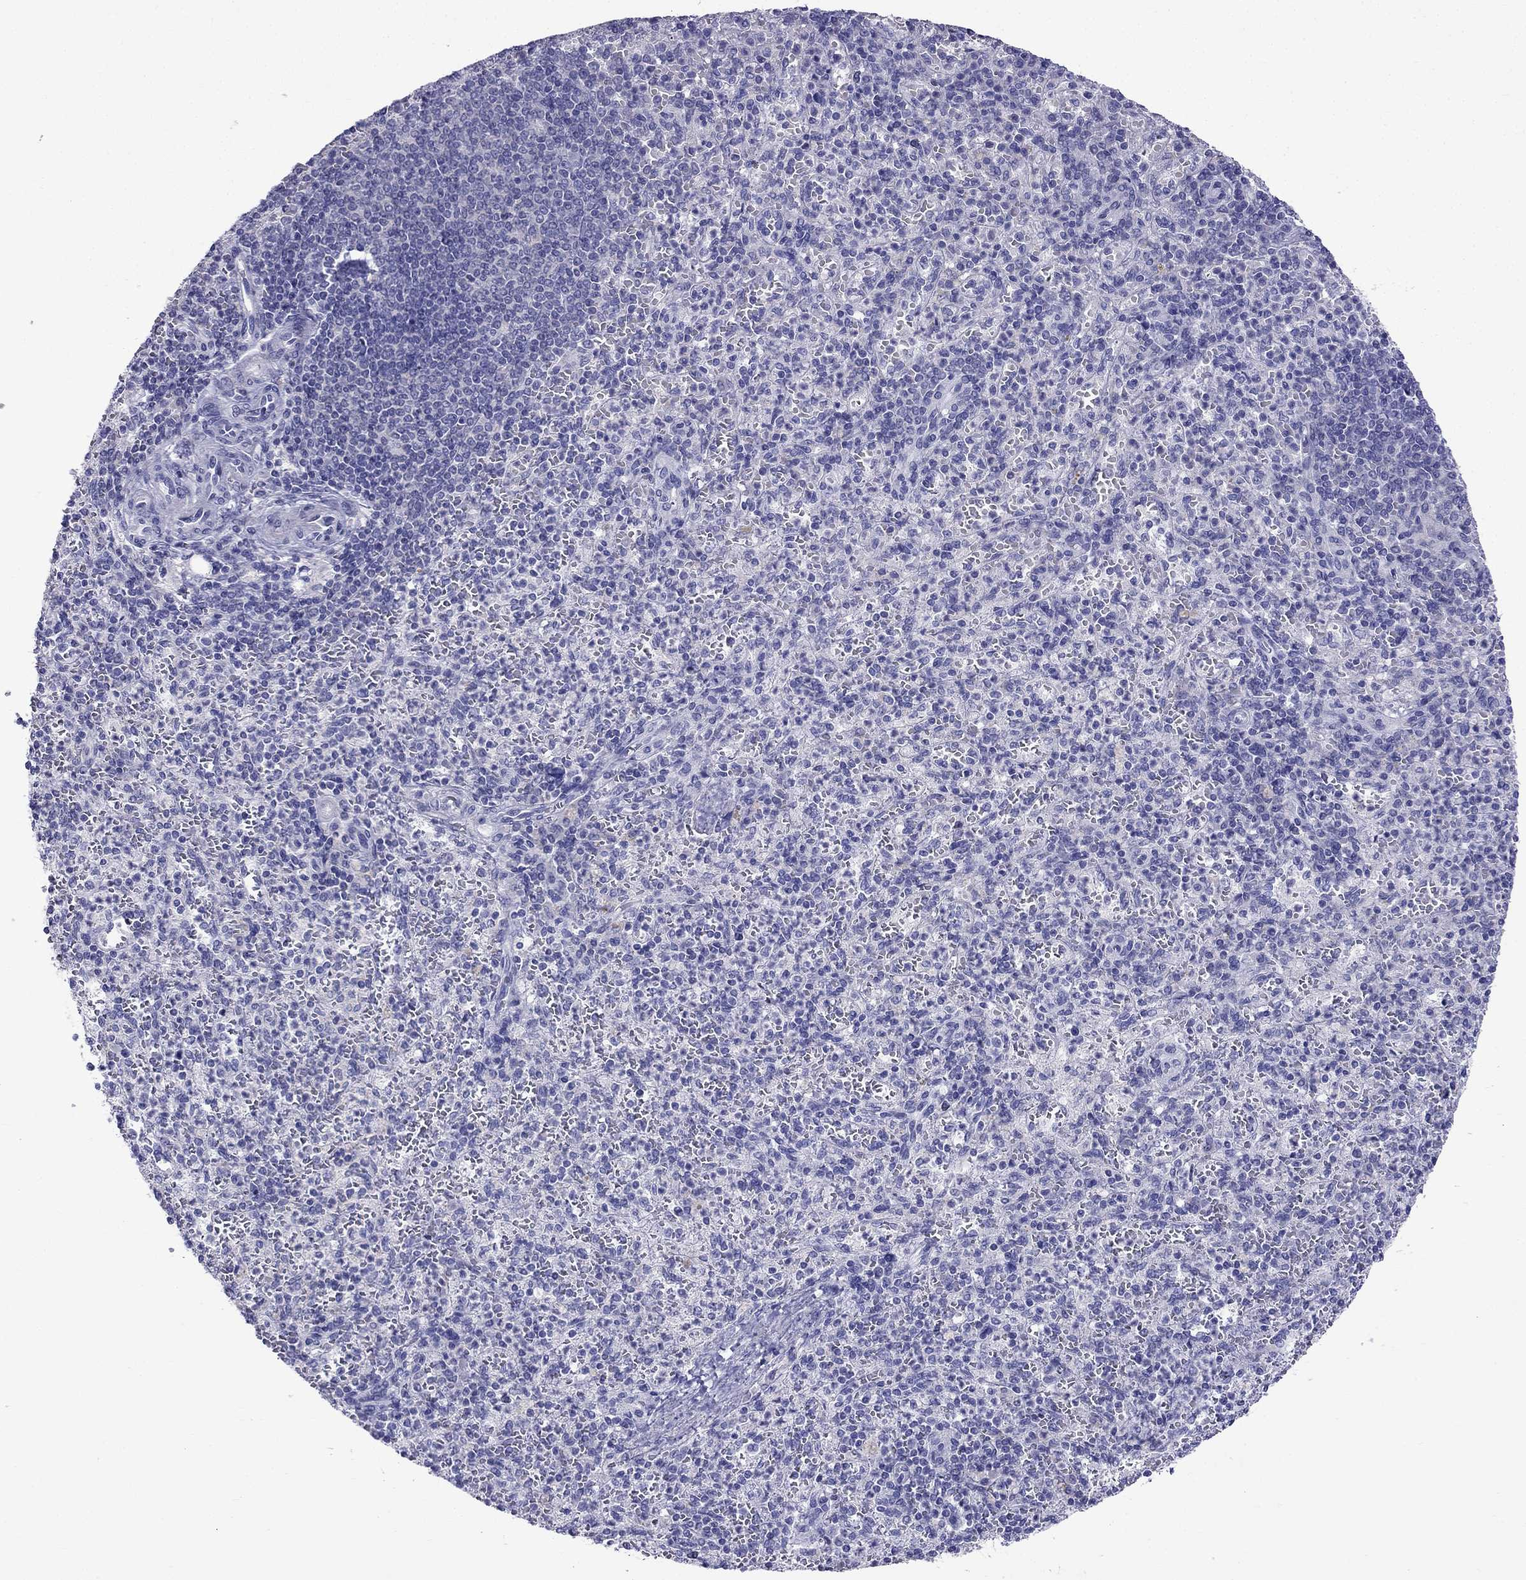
{"staining": {"intensity": "strong", "quantity": "<25%", "location": "cytoplasmic/membranous"}, "tissue": "spleen", "cell_type": "Cells in red pulp", "image_type": "normal", "snomed": [{"axis": "morphology", "description": "Normal tissue, NOS"}, {"axis": "topography", "description": "Spleen"}], "caption": "Immunohistochemistry (IHC) of normal spleen displays medium levels of strong cytoplasmic/membranous positivity in approximately <25% of cells in red pulp. The staining was performed using DAB (3,3'-diaminobenzidine), with brown indicating positive protein expression. Nuclei are stained blue with hematoxylin.", "gene": "PATE1", "patient": {"sex": "female", "age": 74}}